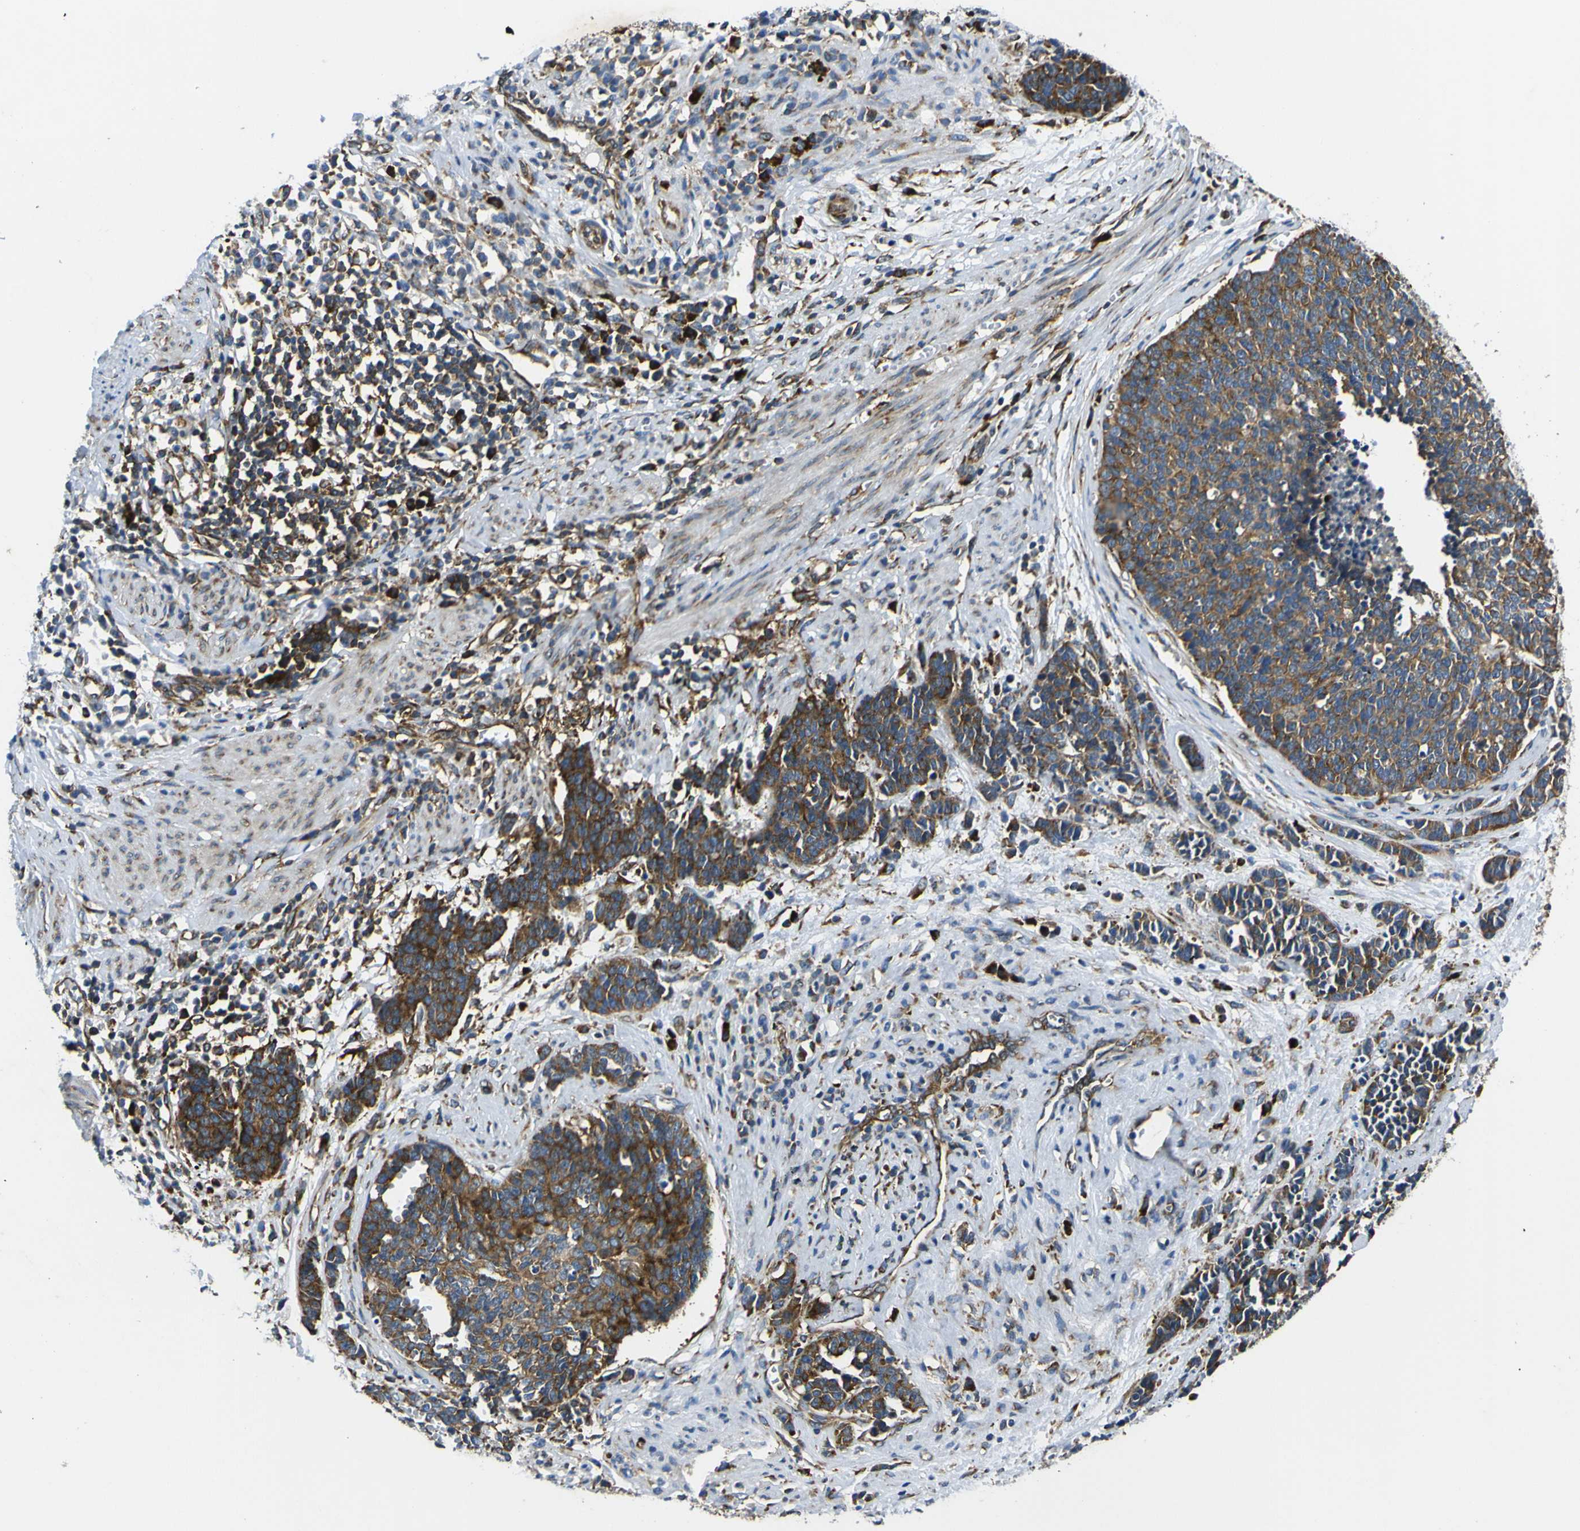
{"staining": {"intensity": "strong", "quantity": ">75%", "location": "cytoplasmic/membranous"}, "tissue": "cervical cancer", "cell_type": "Tumor cells", "image_type": "cancer", "snomed": [{"axis": "morphology", "description": "Squamous cell carcinoma, NOS"}, {"axis": "topography", "description": "Cervix"}], "caption": "Brown immunohistochemical staining in human cervical cancer (squamous cell carcinoma) demonstrates strong cytoplasmic/membranous staining in about >75% of tumor cells.", "gene": "RPSA", "patient": {"sex": "female", "age": 35}}